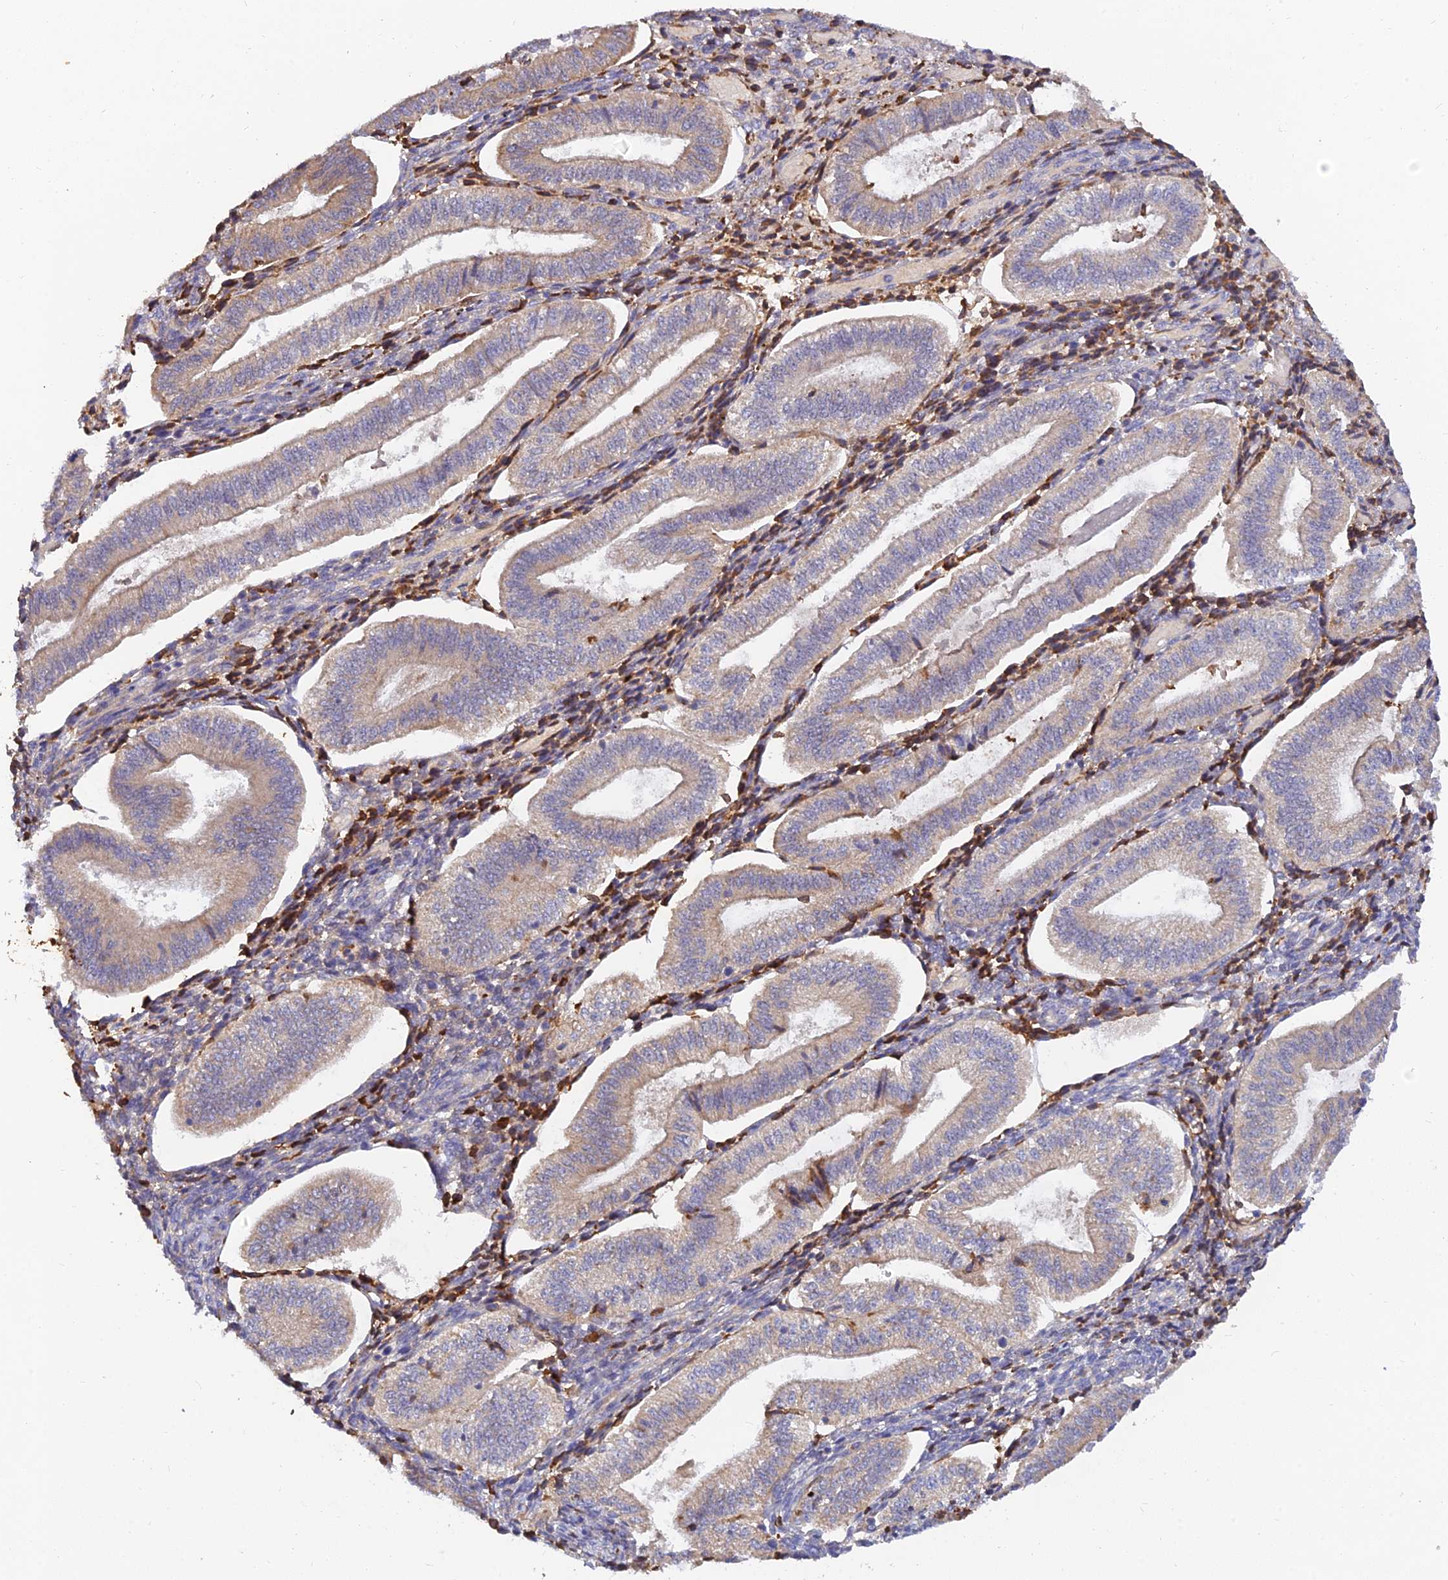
{"staining": {"intensity": "moderate", "quantity": "<25%", "location": "cytoplasmic/membranous"}, "tissue": "endometrium", "cell_type": "Cells in endometrial stroma", "image_type": "normal", "snomed": [{"axis": "morphology", "description": "Normal tissue, NOS"}, {"axis": "topography", "description": "Endometrium"}], "caption": "Protein expression by immunohistochemistry (IHC) demonstrates moderate cytoplasmic/membranous positivity in about <25% of cells in endometrial stroma in benign endometrium.", "gene": "ACSM5", "patient": {"sex": "female", "age": 34}}